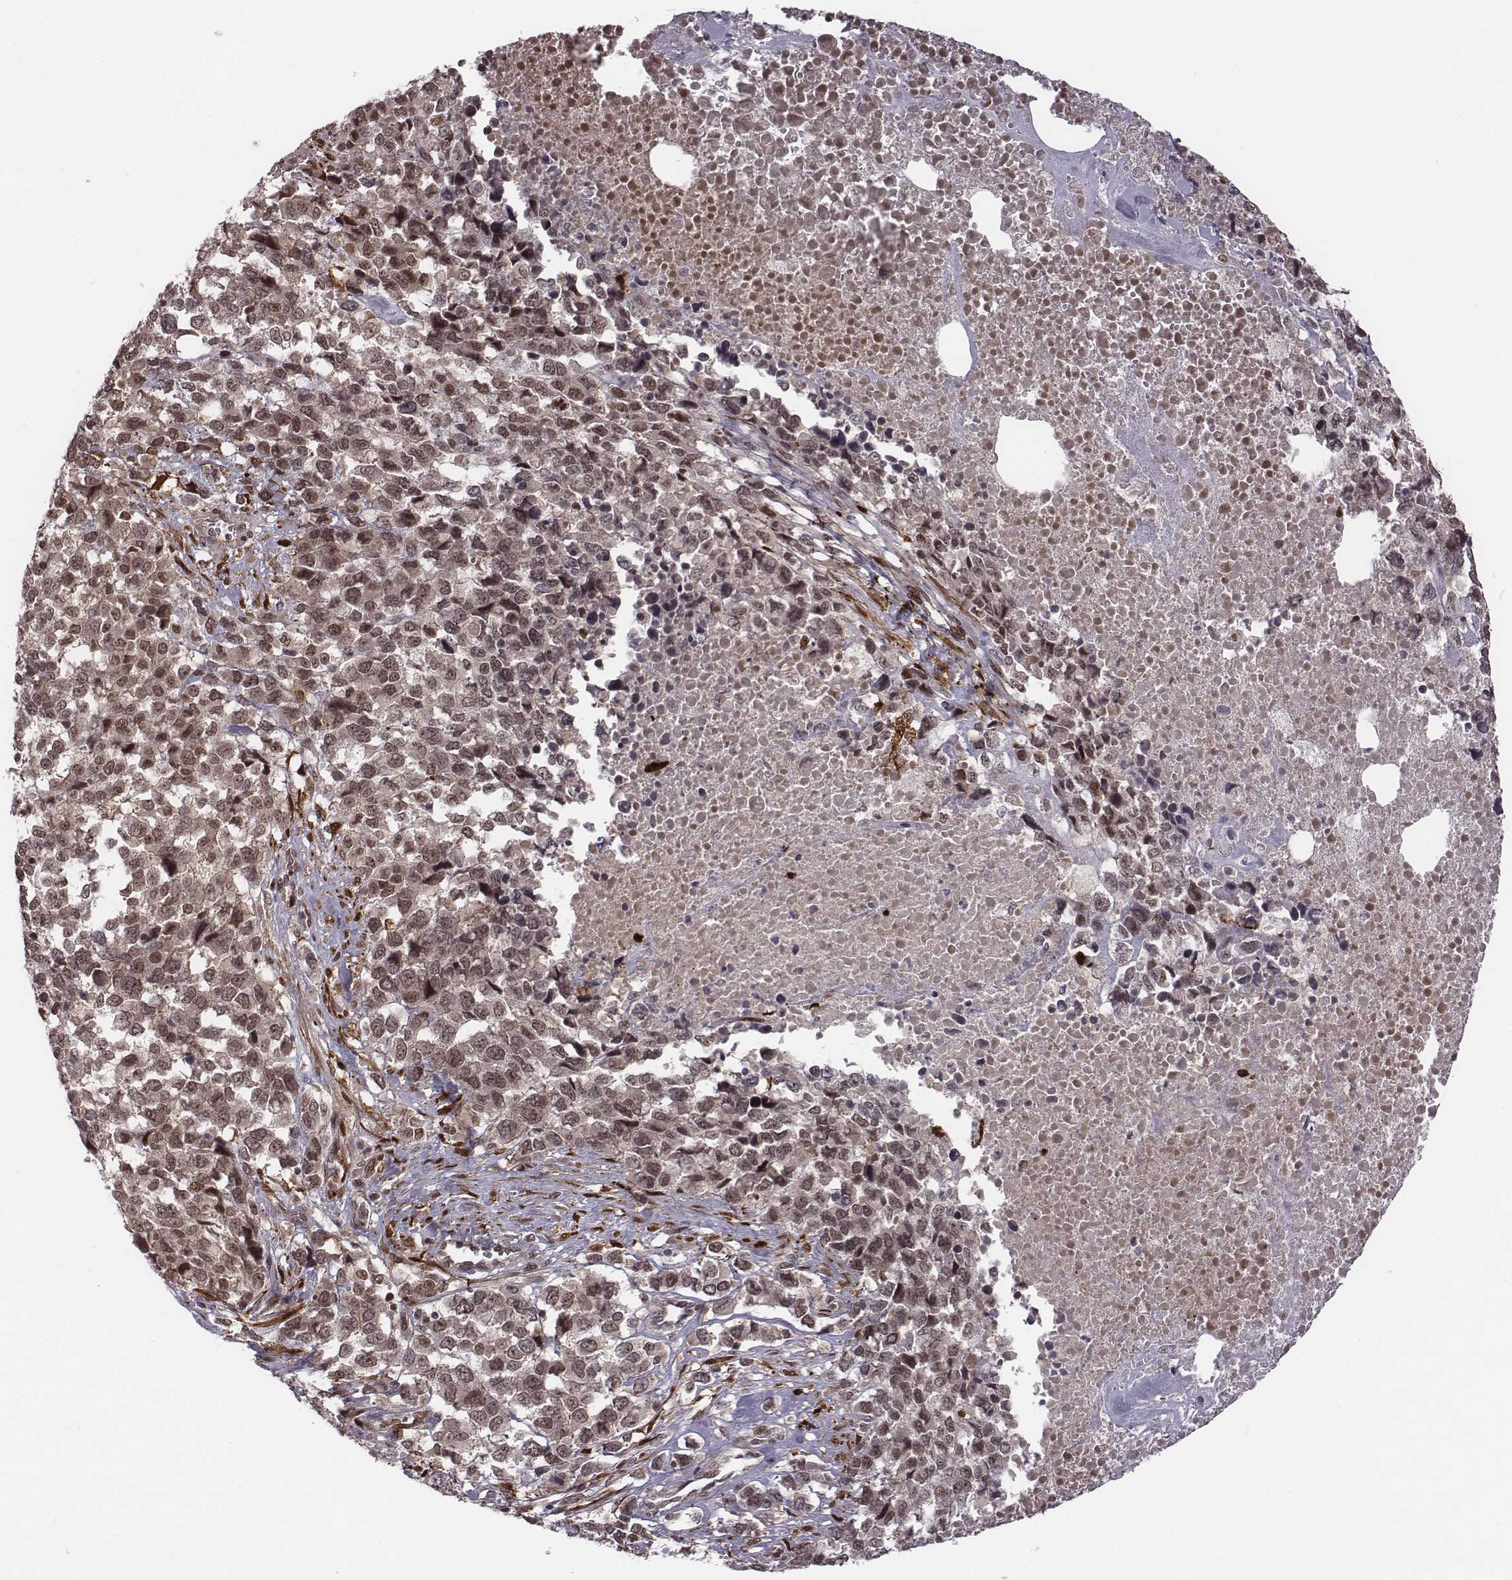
{"staining": {"intensity": "weak", "quantity": "<25%", "location": "nuclear"}, "tissue": "melanoma", "cell_type": "Tumor cells", "image_type": "cancer", "snomed": [{"axis": "morphology", "description": "Malignant melanoma, Metastatic site"}, {"axis": "topography", "description": "Skin"}], "caption": "DAB immunohistochemical staining of malignant melanoma (metastatic site) exhibits no significant positivity in tumor cells.", "gene": "RPL3", "patient": {"sex": "male", "age": 84}}